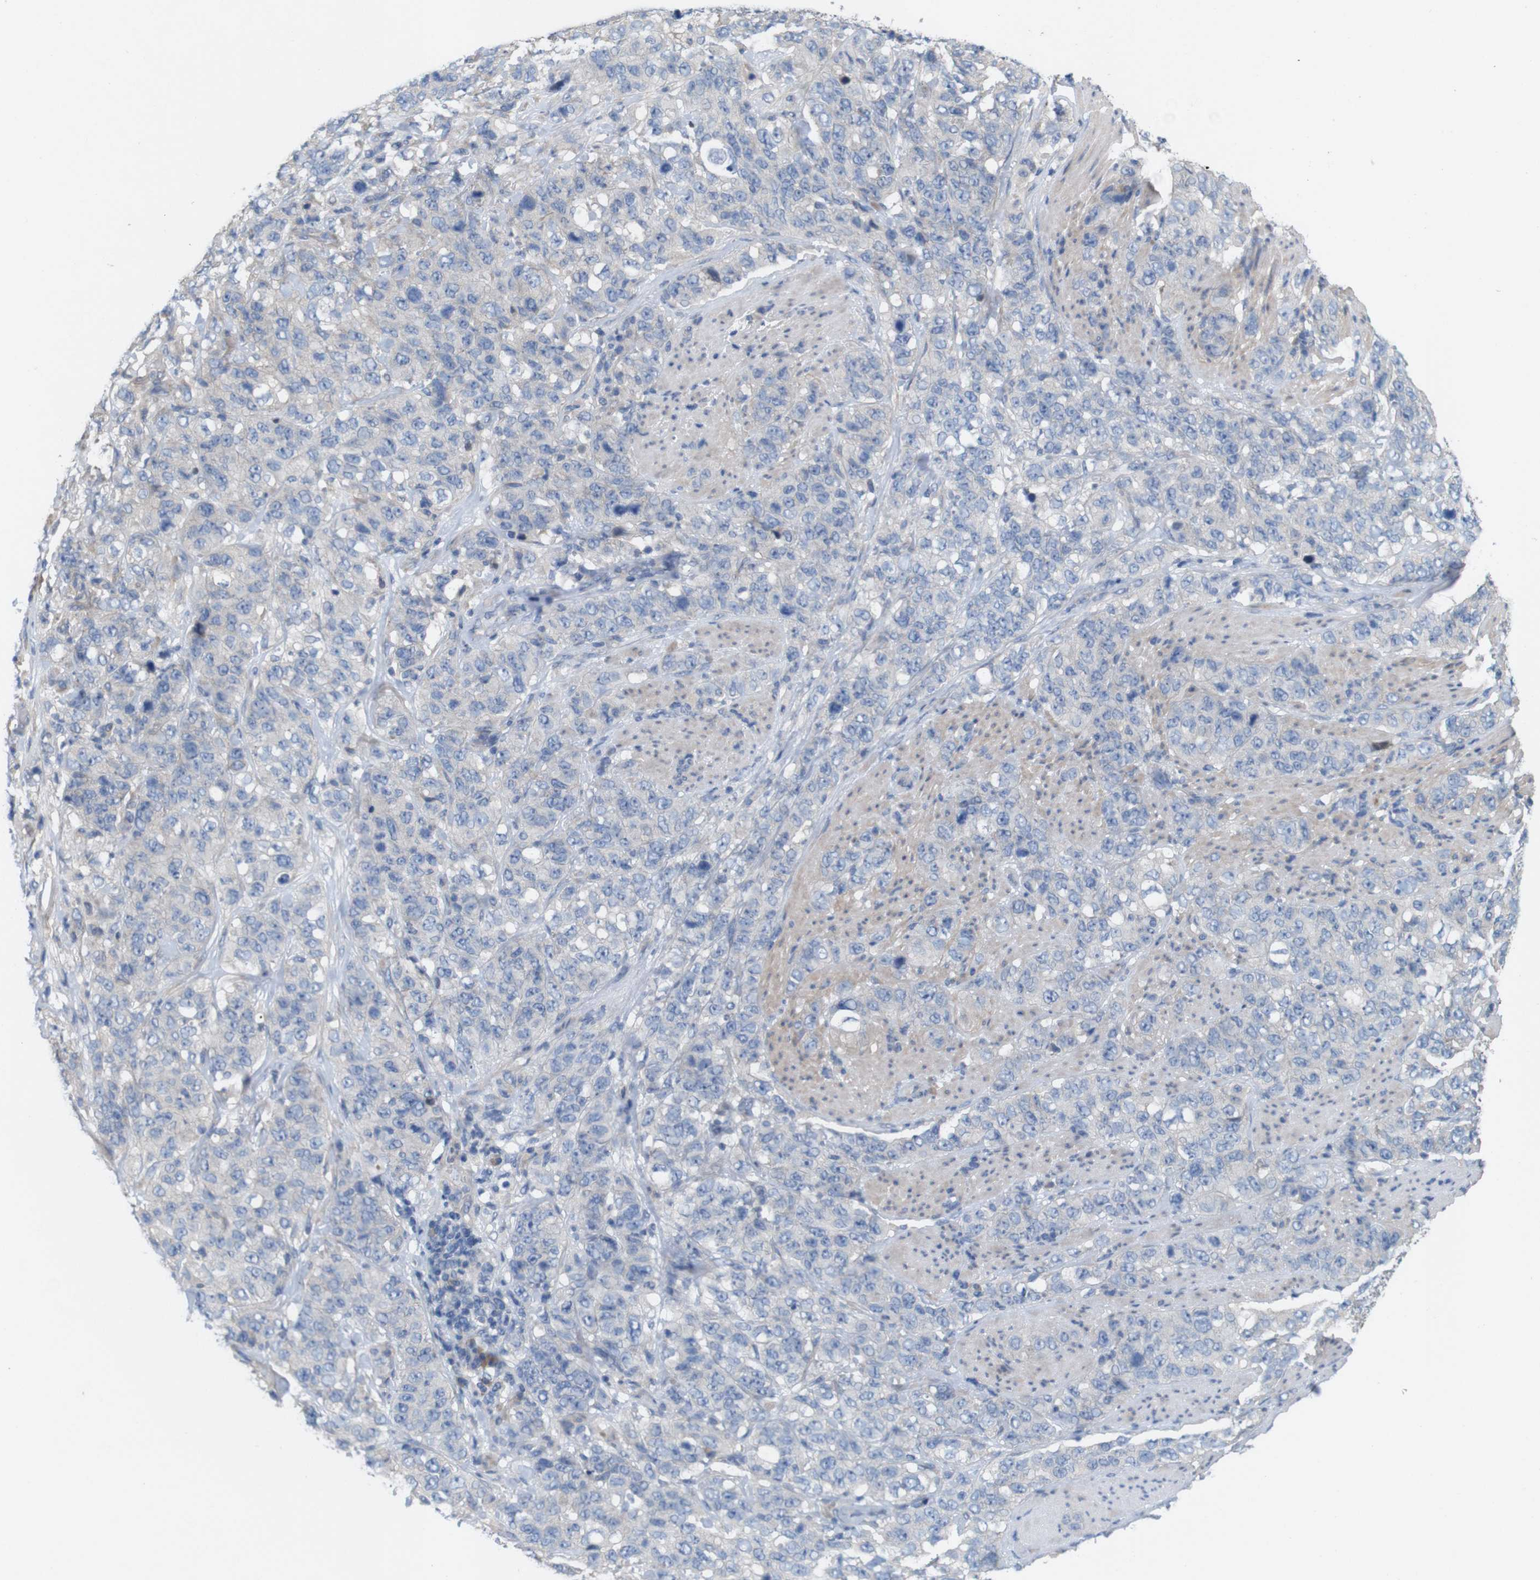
{"staining": {"intensity": "negative", "quantity": "none", "location": "none"}, "tissue": "stomach cancer", "cell_type": "Tumor cells", "image_type": "cancer", "snomed": [{"axis": "morphology", "description": "Adenocarcinoma, NOS"}, {"axis": "topography", "description": "Stomach"}], "caption": "IHC of stomach adenocarcinoma exhibits no staining in tumor cells. Nuclei are stained in blue.", "gene": "MYEOV", "patient": {"sex": "male", "age": 48}}